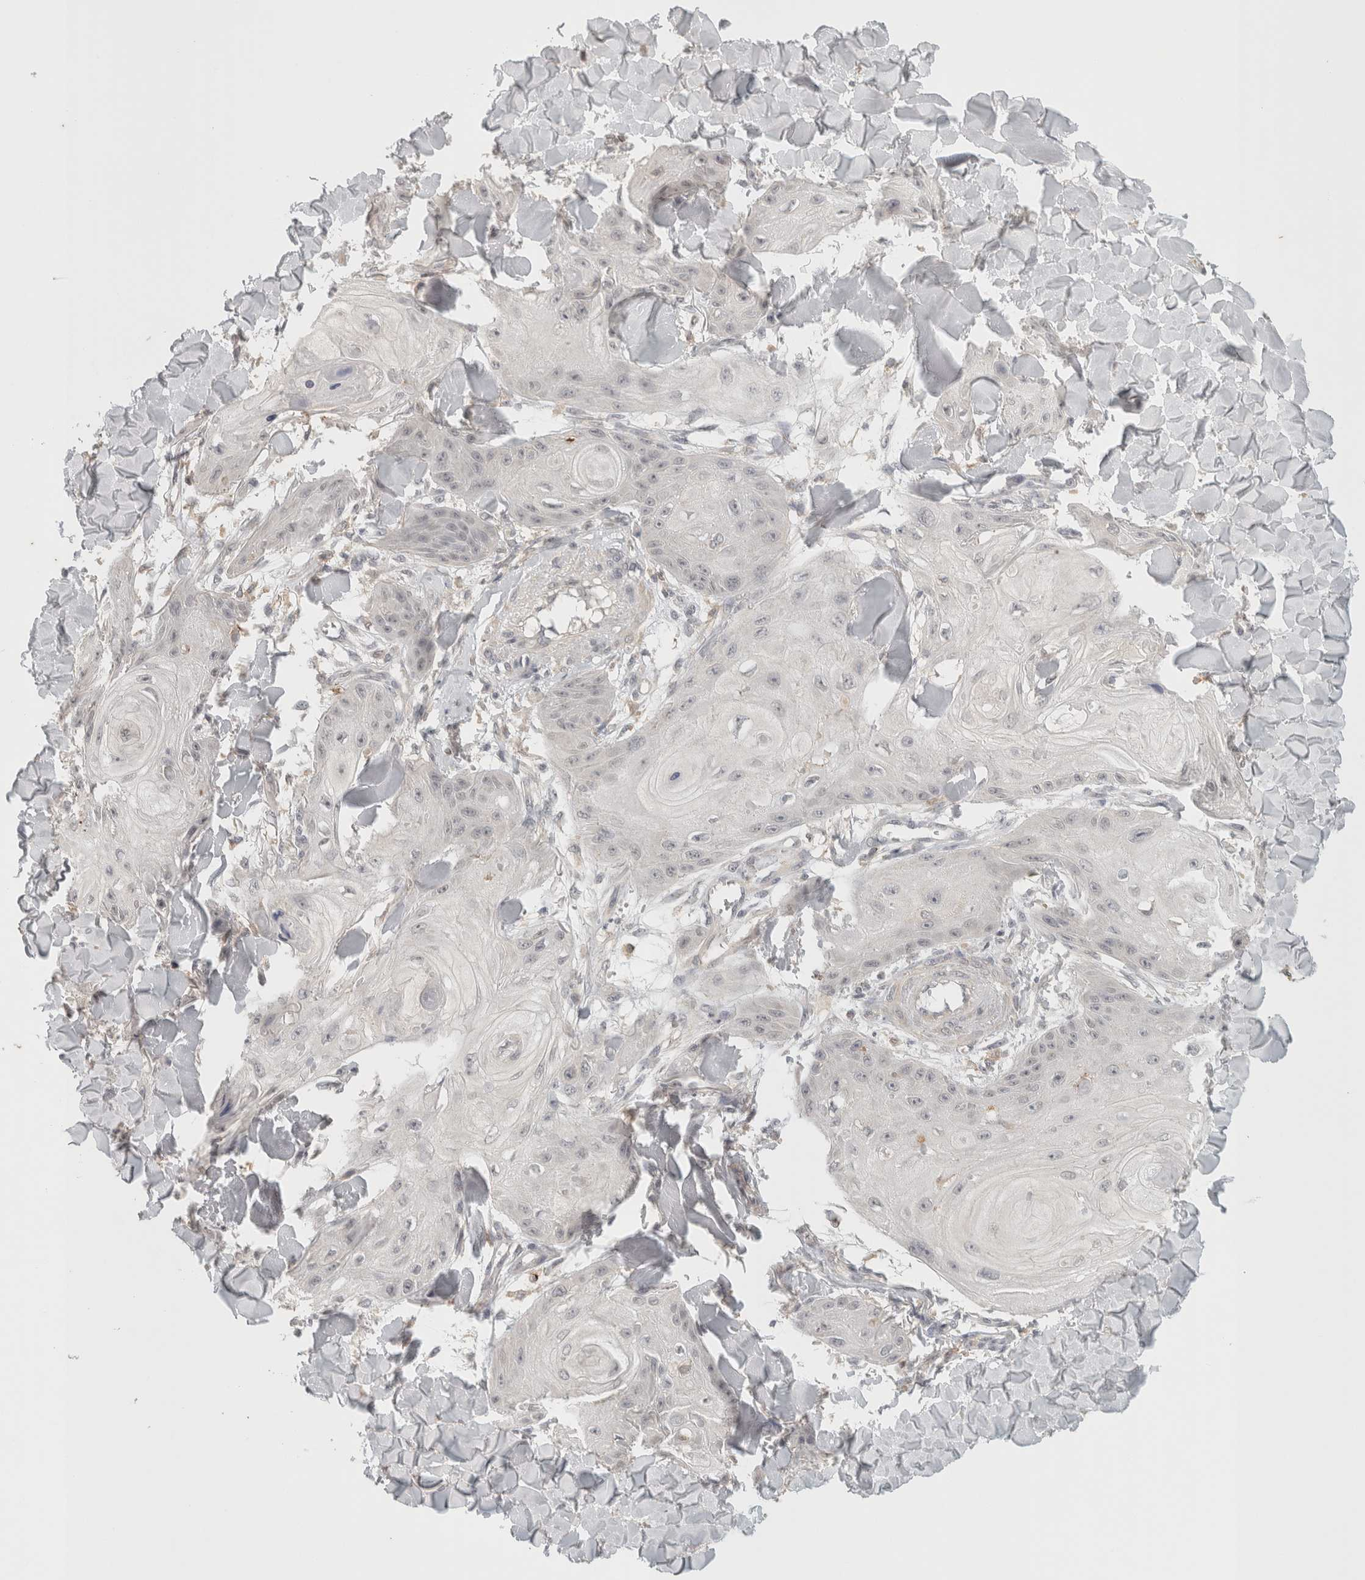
{"staining": {"intensity": "negative", "quantity": "none", "location": "none"}, "tissue": "skin cancer", "cell_type": "Tumor cells", "image_type": "cancer", "snomed": [{"axis": "morphology", "description": "Squamous cell carcinoma, NOS"}, {"axis": "topography", "description": "Skin"}], "caption": "A histopathology image of human squamous cell carcinoma (skin) is negative for staining in tumor cells.", "gene": "HAVCR2", "patient": {"sex": "male", "age": 74}}